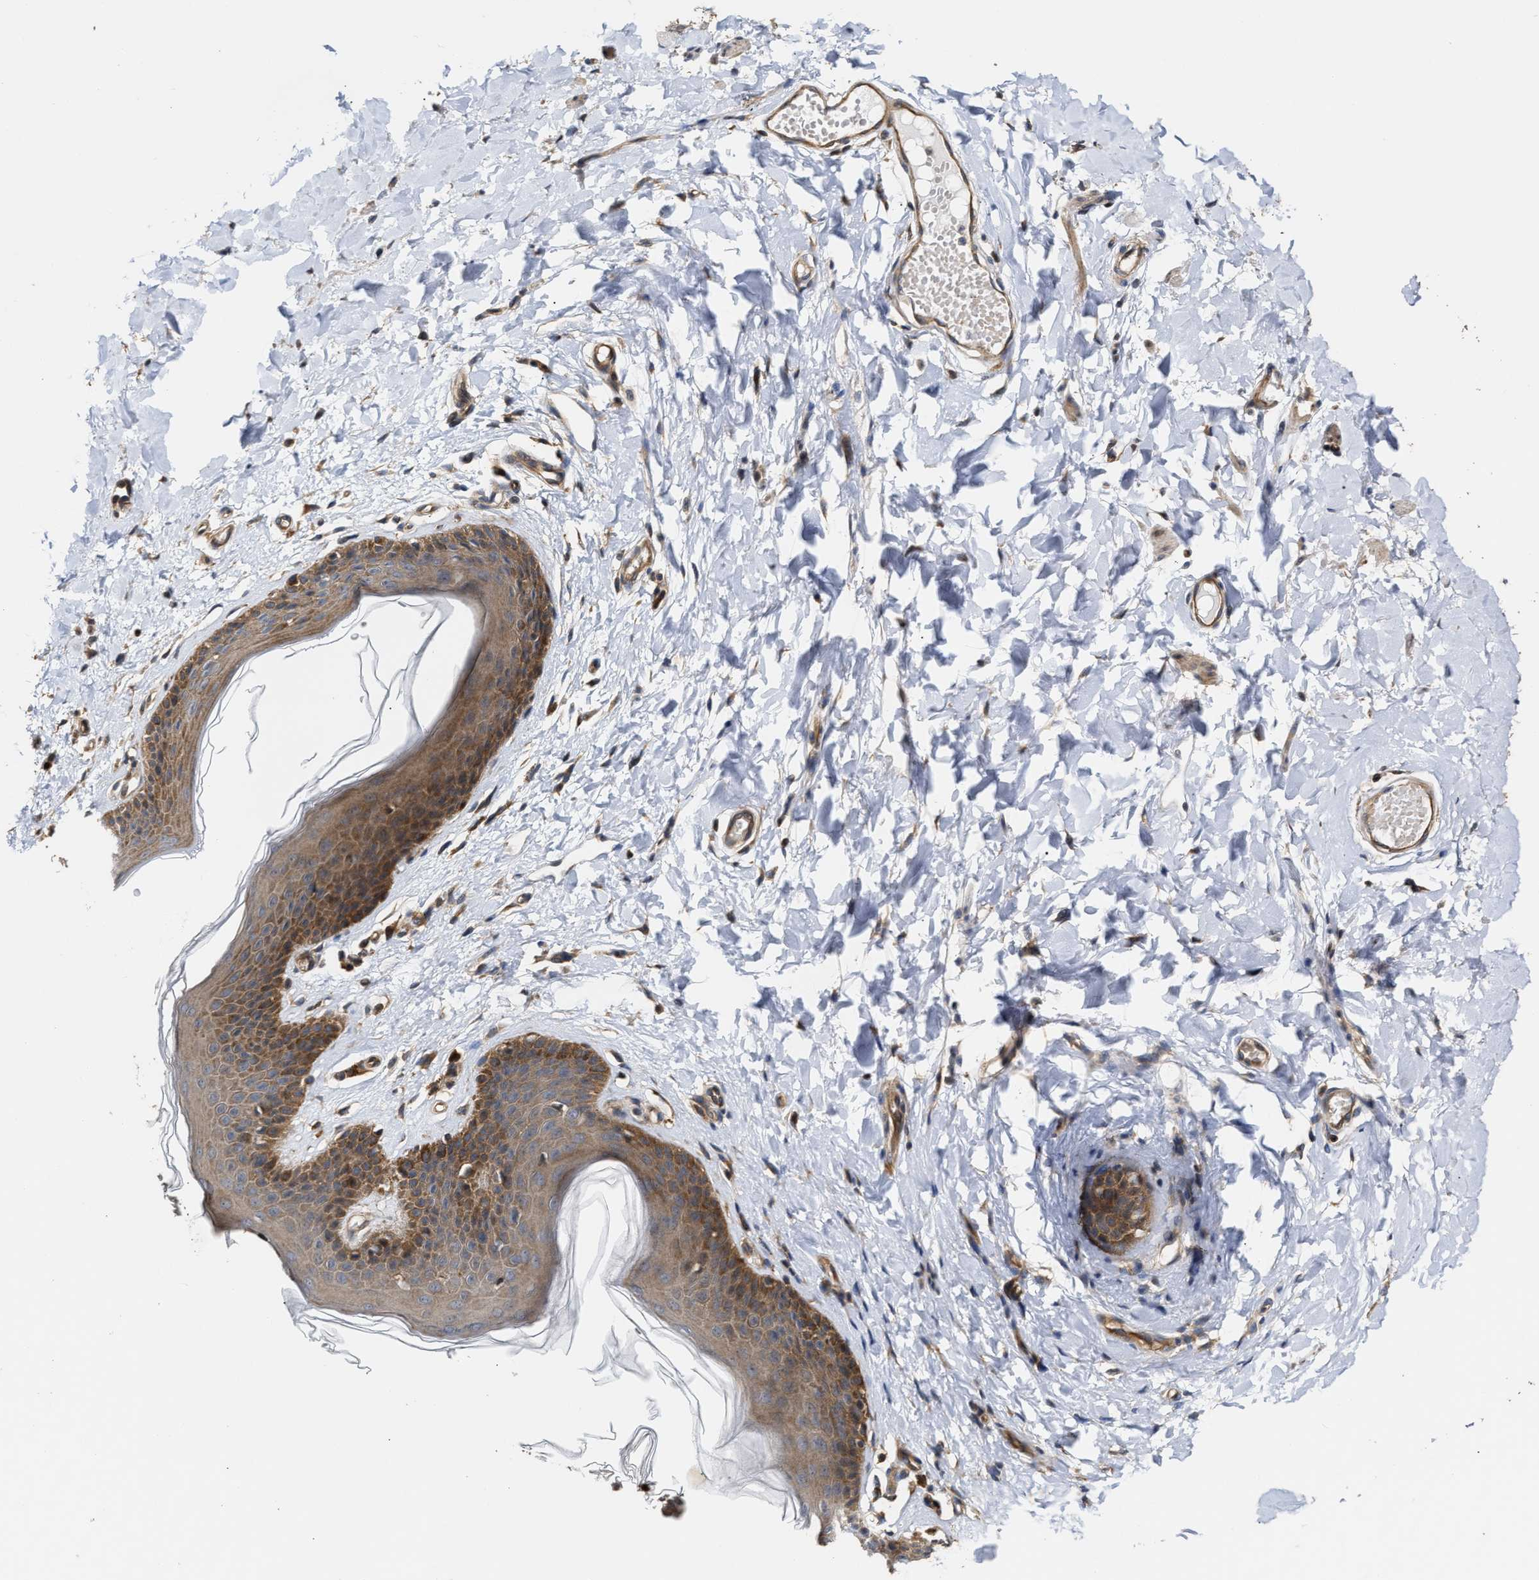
{"staining": {"intensity": "moderate", "quantity": ">75%", "location": "cytoplasmic/membranous"}, "tissue": "skin", "cell_type": "Epidermal cells", "image_type": "normal", "snomed": [{"axis": "morphology", "description": "Normal tissue, NOS"}, {"axis": "topography", "description": "Vulva"}], "caption": "IHC of benign human skin exhibits medium levels of moderate cytoplasmic/membranous staining in approximately >75% of epidermal cells. The protein is shown in brown color, while the nuclei are stained blue.", "gene": "CLIP2", "patient": {"sex": "female", "age": 66}}